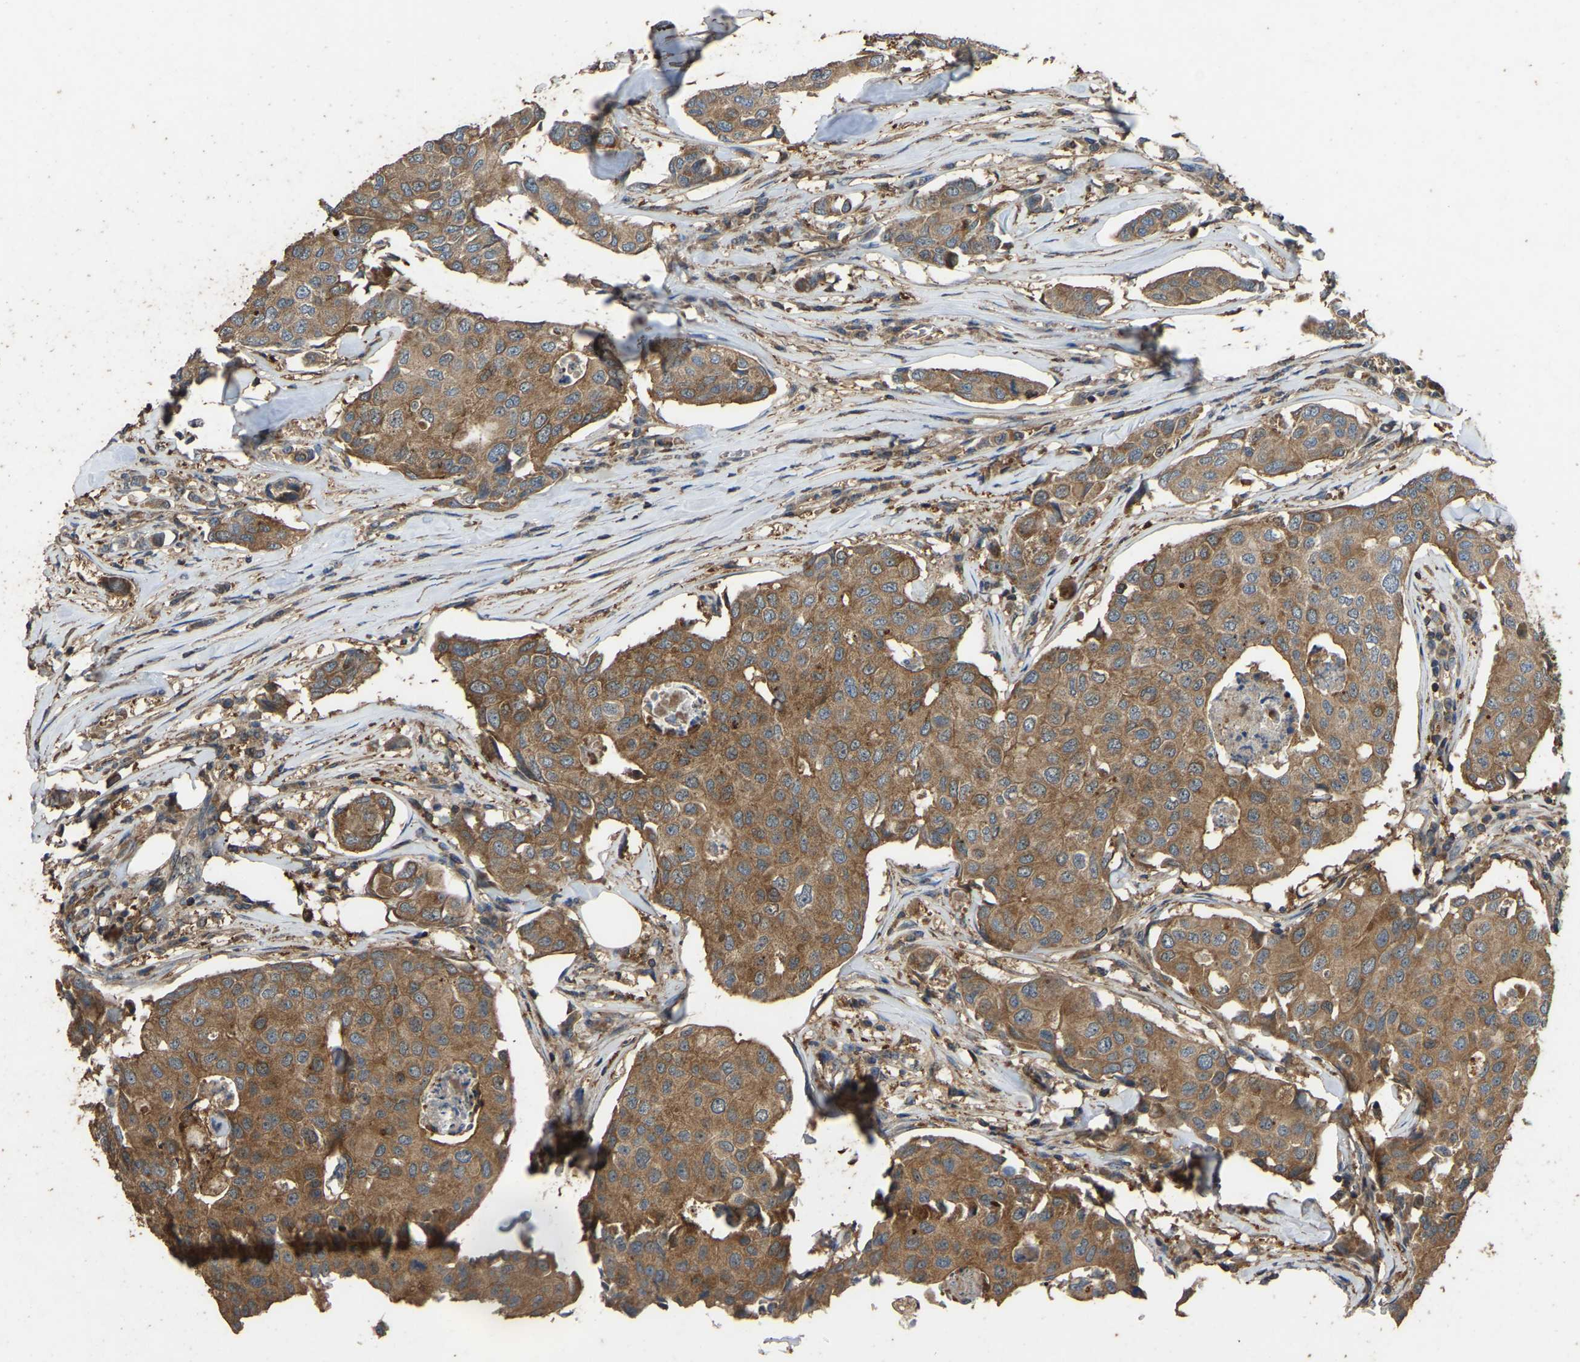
{"staining": {"intensity": "moderate", "quantity": ">75%", "location": "cytoplasmic/membranous"}, "tissue": "breast cancer", "cell_type": "Tumor cells", "image_type": "cancer", "snomed": [{"axis": "morphology", "description": "Duct carcinoma"}, {"axis": "topography", "description": "Breast"}], "caption": "An IHC histopathology image of tumor tissue is shown. Protein staining in brown labels moderate cytoplasmic/membranous positivity in intraductal carcinoma (breast) within tumor cells.", "gene": "FHIT", "patient": {"sex": "female", "age": 80}}